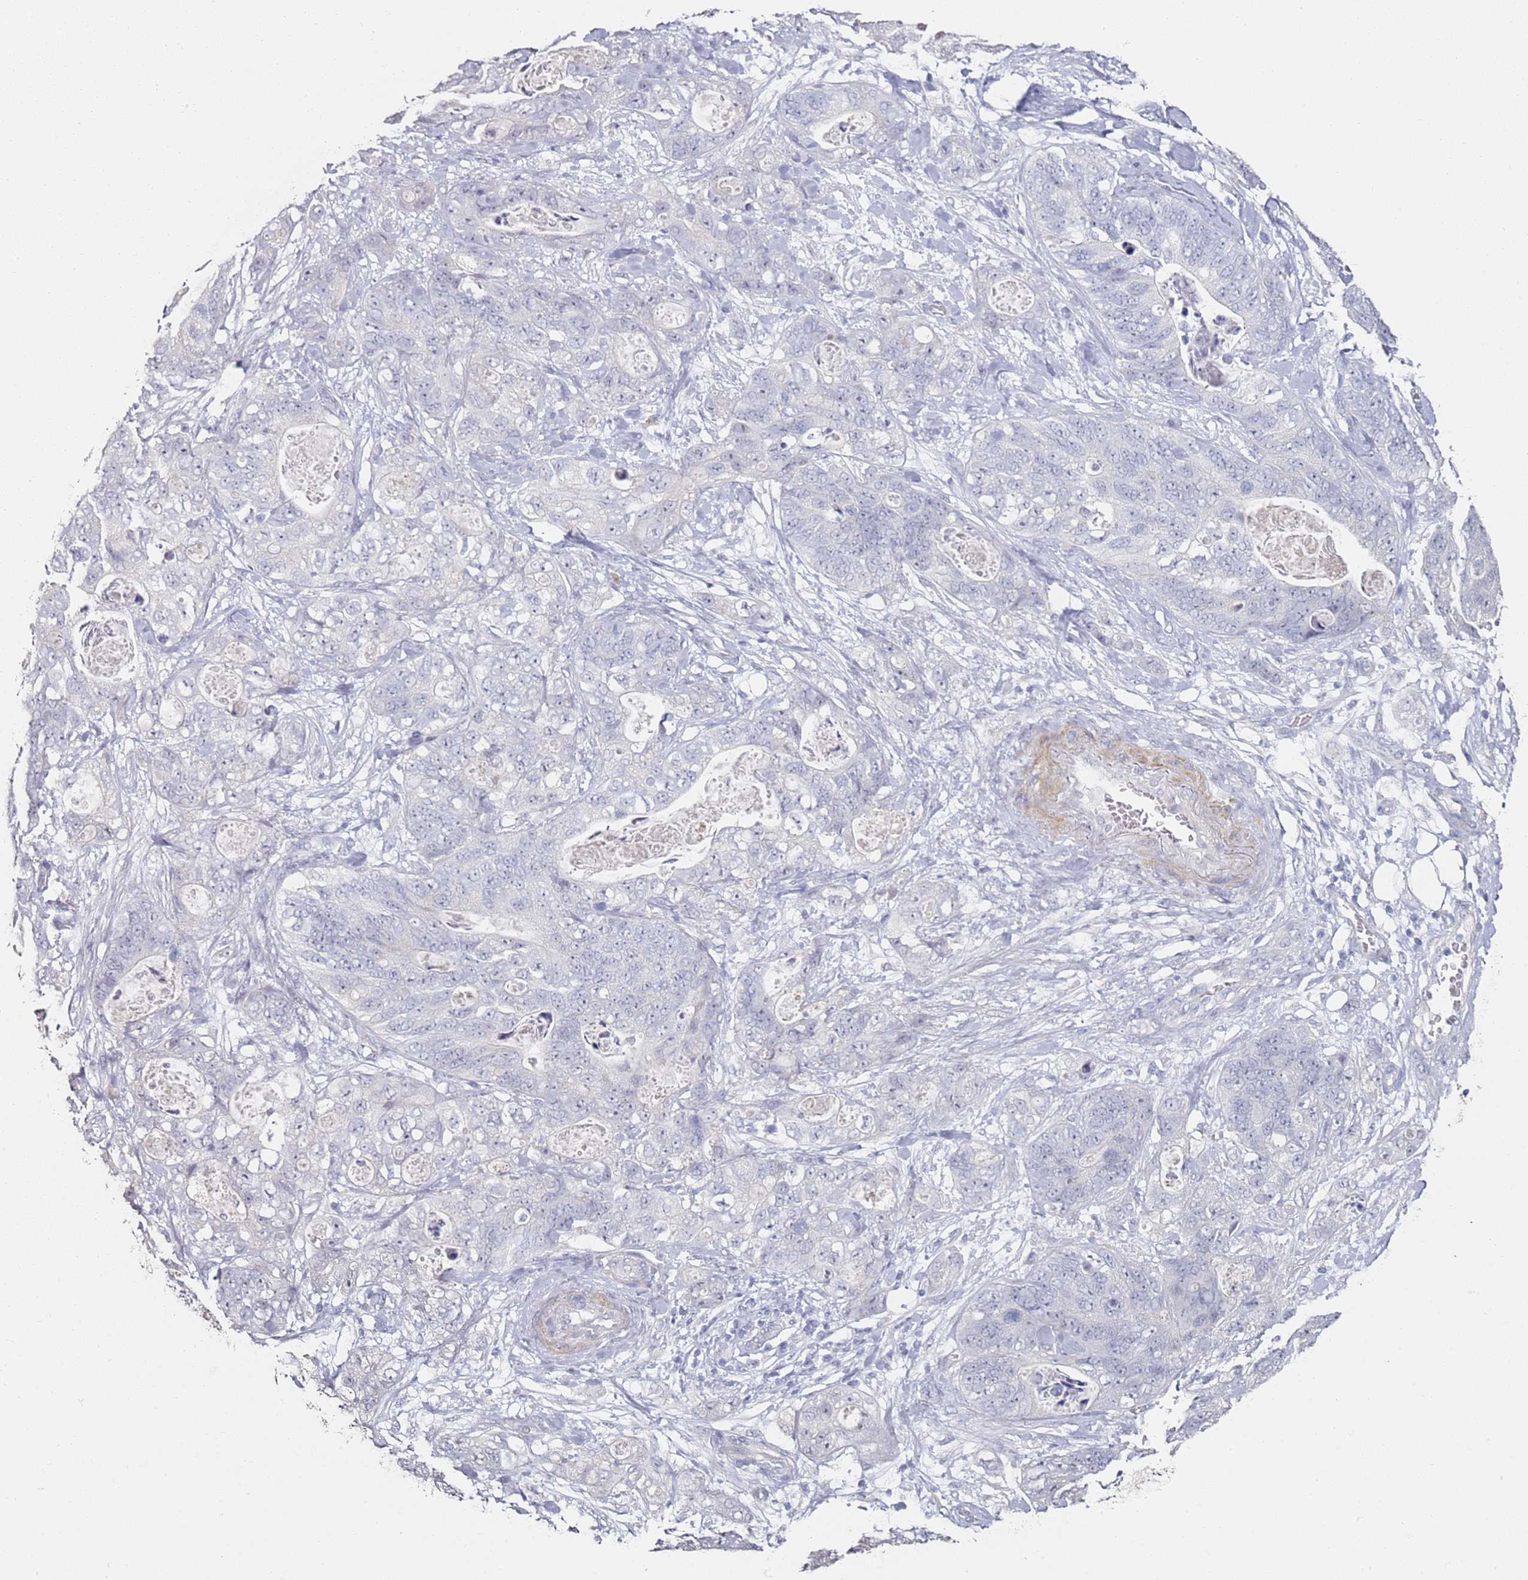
{"staining": {"intensity": "negative", "quantity": "none", "location": "none"}, "tissue": "stomach cancer", "cell_type": "Tumor cells", "image_type": "cancer", "snomed": [{"axis": "morphology", "description": "Normal tissue, NOS"}, {"axis": "morphology", "description": "Adenocarcinoma, NOS"}, {"axis": "topography", "description": "Stomach"}], "caption": "IHC of human adenocarcinoma (stomach) demonstrates no staining in tumor cells.", "gene": "DNAH11", "patient": {"sex": "female", "age": 89}}